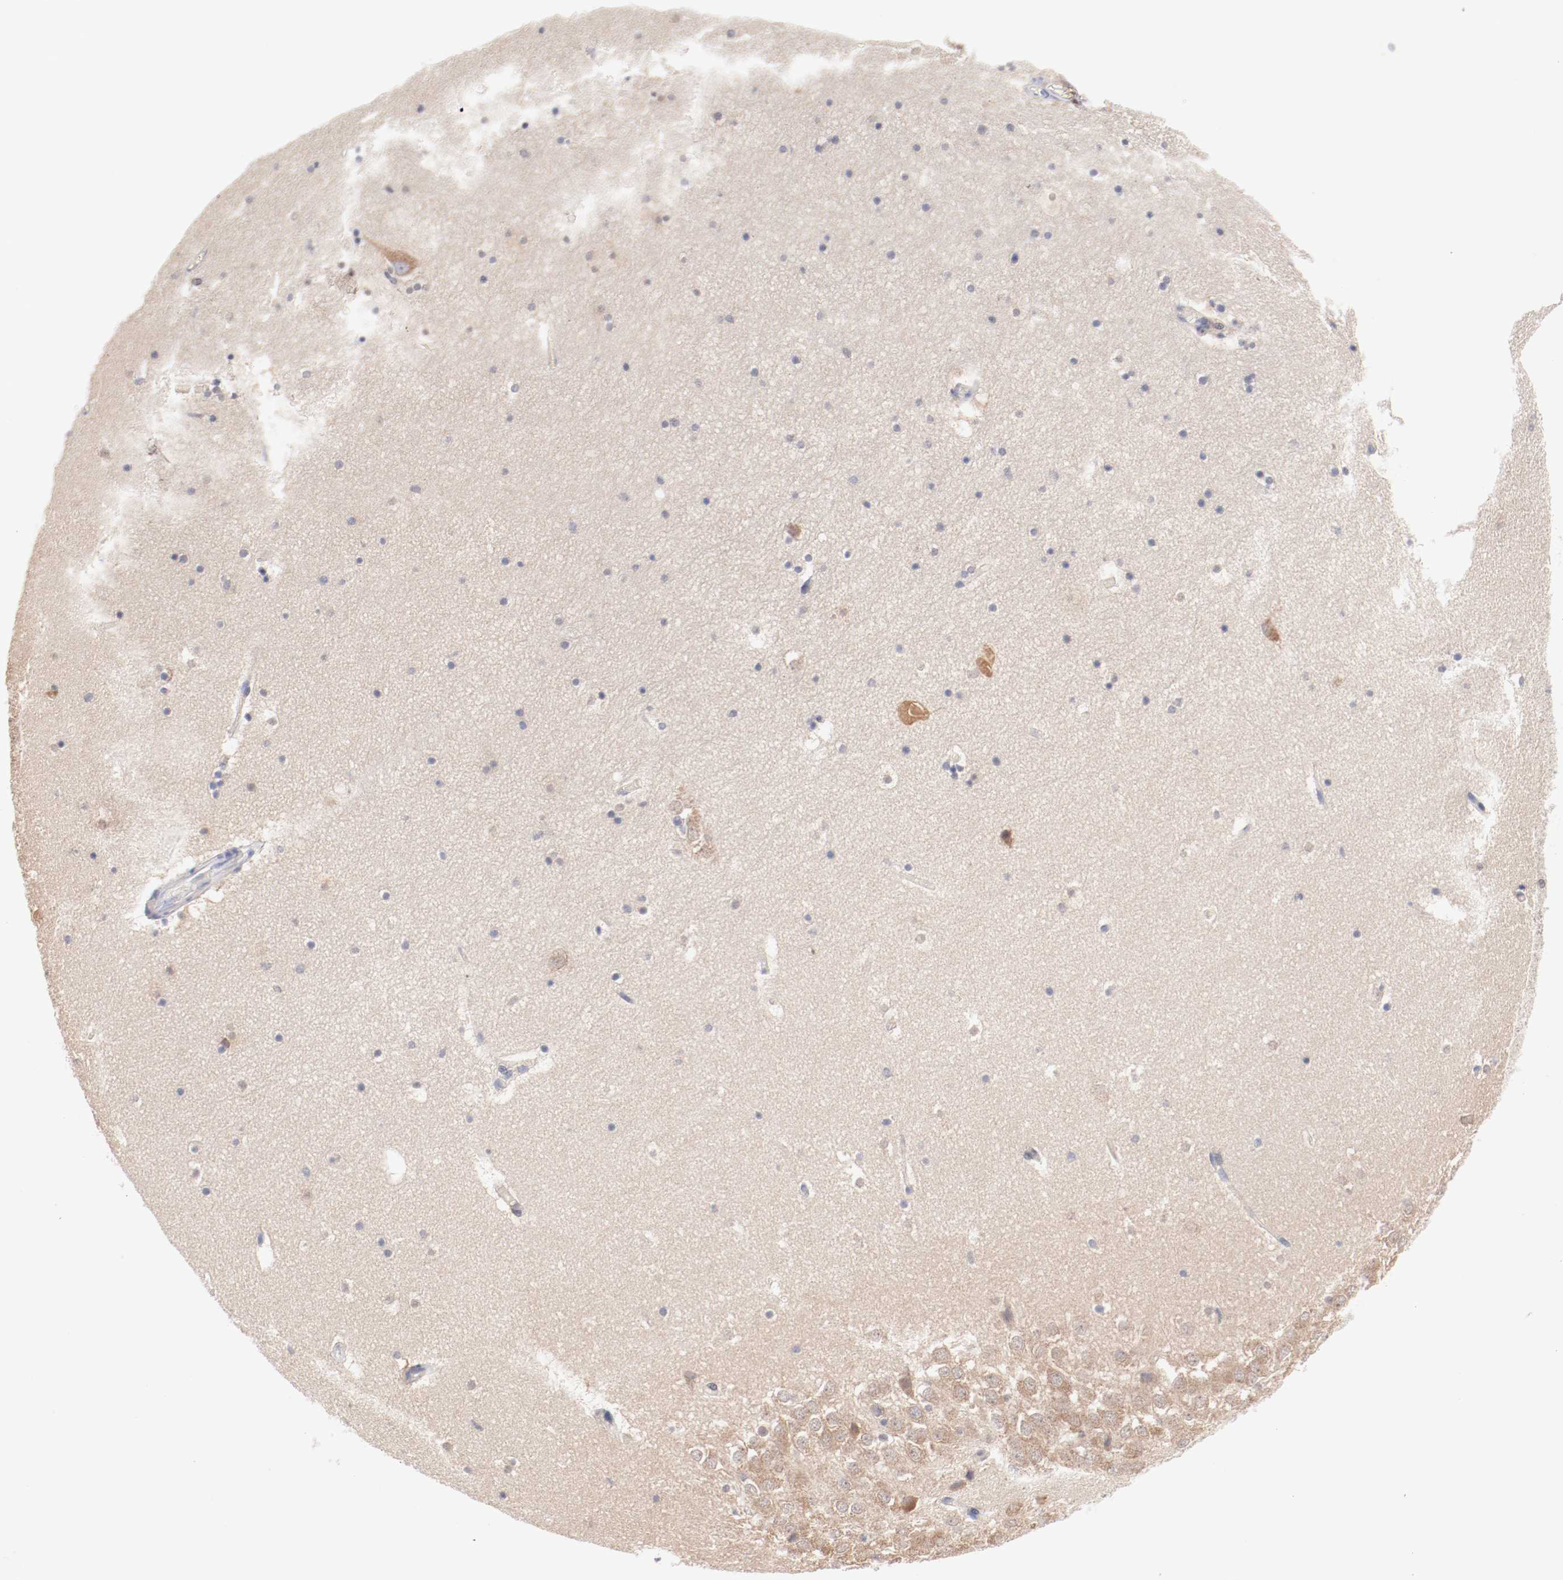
{"staining": {"intensity": "negative", "quantity": "none", "location": "none"}, "tissue": "hippocampus", "cell_type": "Glial cells", "image_type": "normal", "snomed": [{"axis": "morphology", "description": "Normal tissue, NOS"}, {"axis": "topography", "description": "Hippocampus"}], "caption": "Protein analysis of unremarkable hippocampus demonstrates no significant positivity in glial cells.", "gene": "SETD3", "patient": {"sex": "male", "age": 45}}